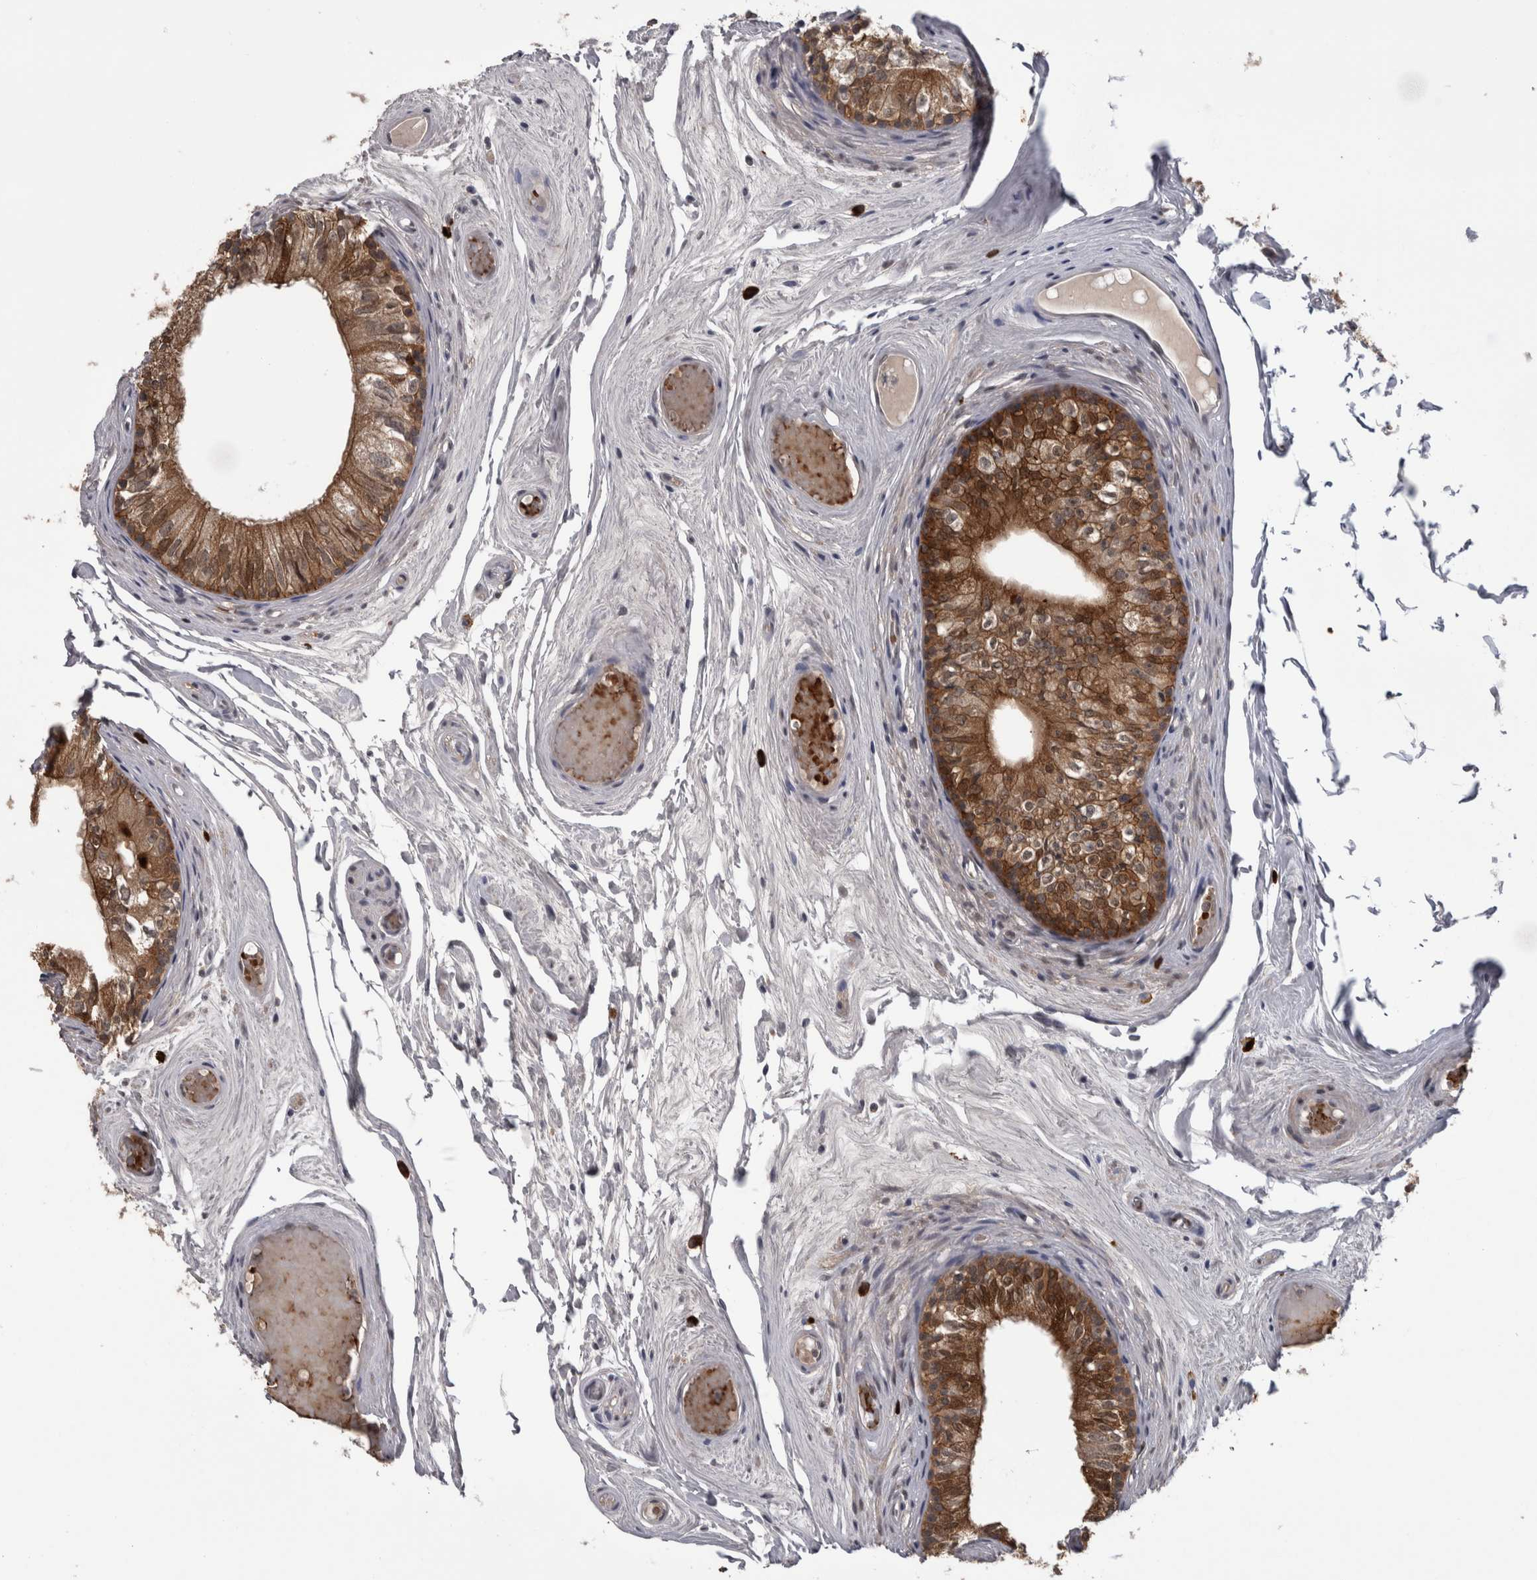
{"staining": {"intensity": "moderate", "quantity": ">75%", "location": "cytoplasmic/membranous,nuclear"}, "tissue": "epididymis", "cell_type": "Glandular cells", "image_type": "normal", "snomed": [{"axis": "morphology", "description": "Normal tissue, NOS"}, {"axis": "topography", "description": "Epididymis"}], "caption": "Protein staining displays moderate cytoplasmic/membranous,nuclear positivity in about >75% of glandular cells in benign epididymis. (DAB (3,3'-diaminobenzidine) IHC, brown staining for protein, blue staining for nuclei).", "gene": "PEBP4", "patient": {"sex": "male", "age": 79}}